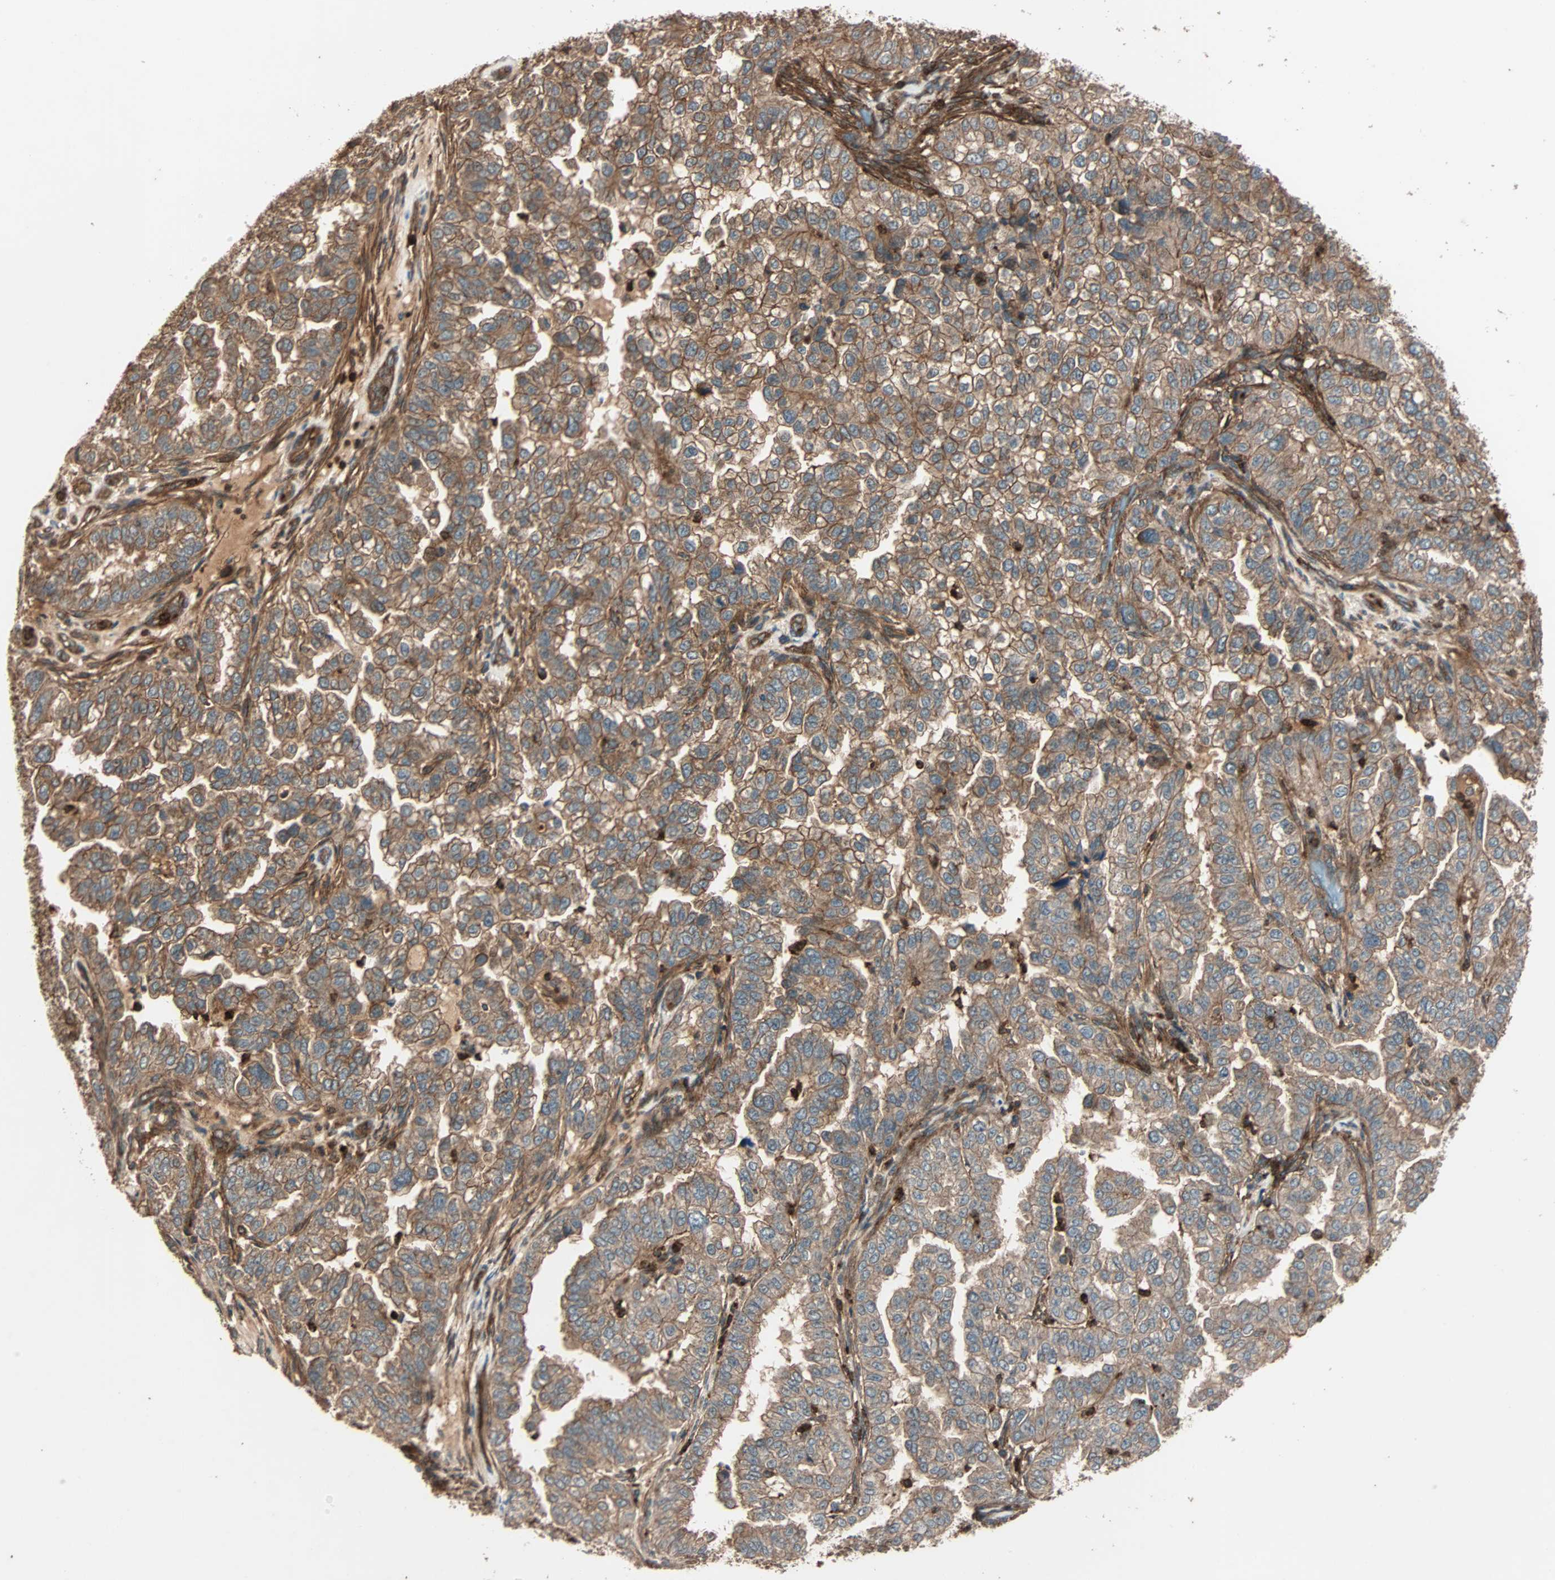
{"staining": {"intensity": "moderate", "quantity": ">75%", "location": "cytoplasmic/membranous"}, "tissue": "endometrial cancer", "cell_type": "Tumor cells", "image_type": "cancer", "snomed": [{"axis": "morphology", "description": "Adenocarcinoma, NOS"}, {"axis": "topography", "description": "Endometrium"}], "caption": "Endometrial cancer stained for a protein (brown) exhibits moderate cytoplasmic/membranous positive expression in about >75% of tumor cells.", "gene": "GCK", "patient": {"sex": "female", "age": 85}}